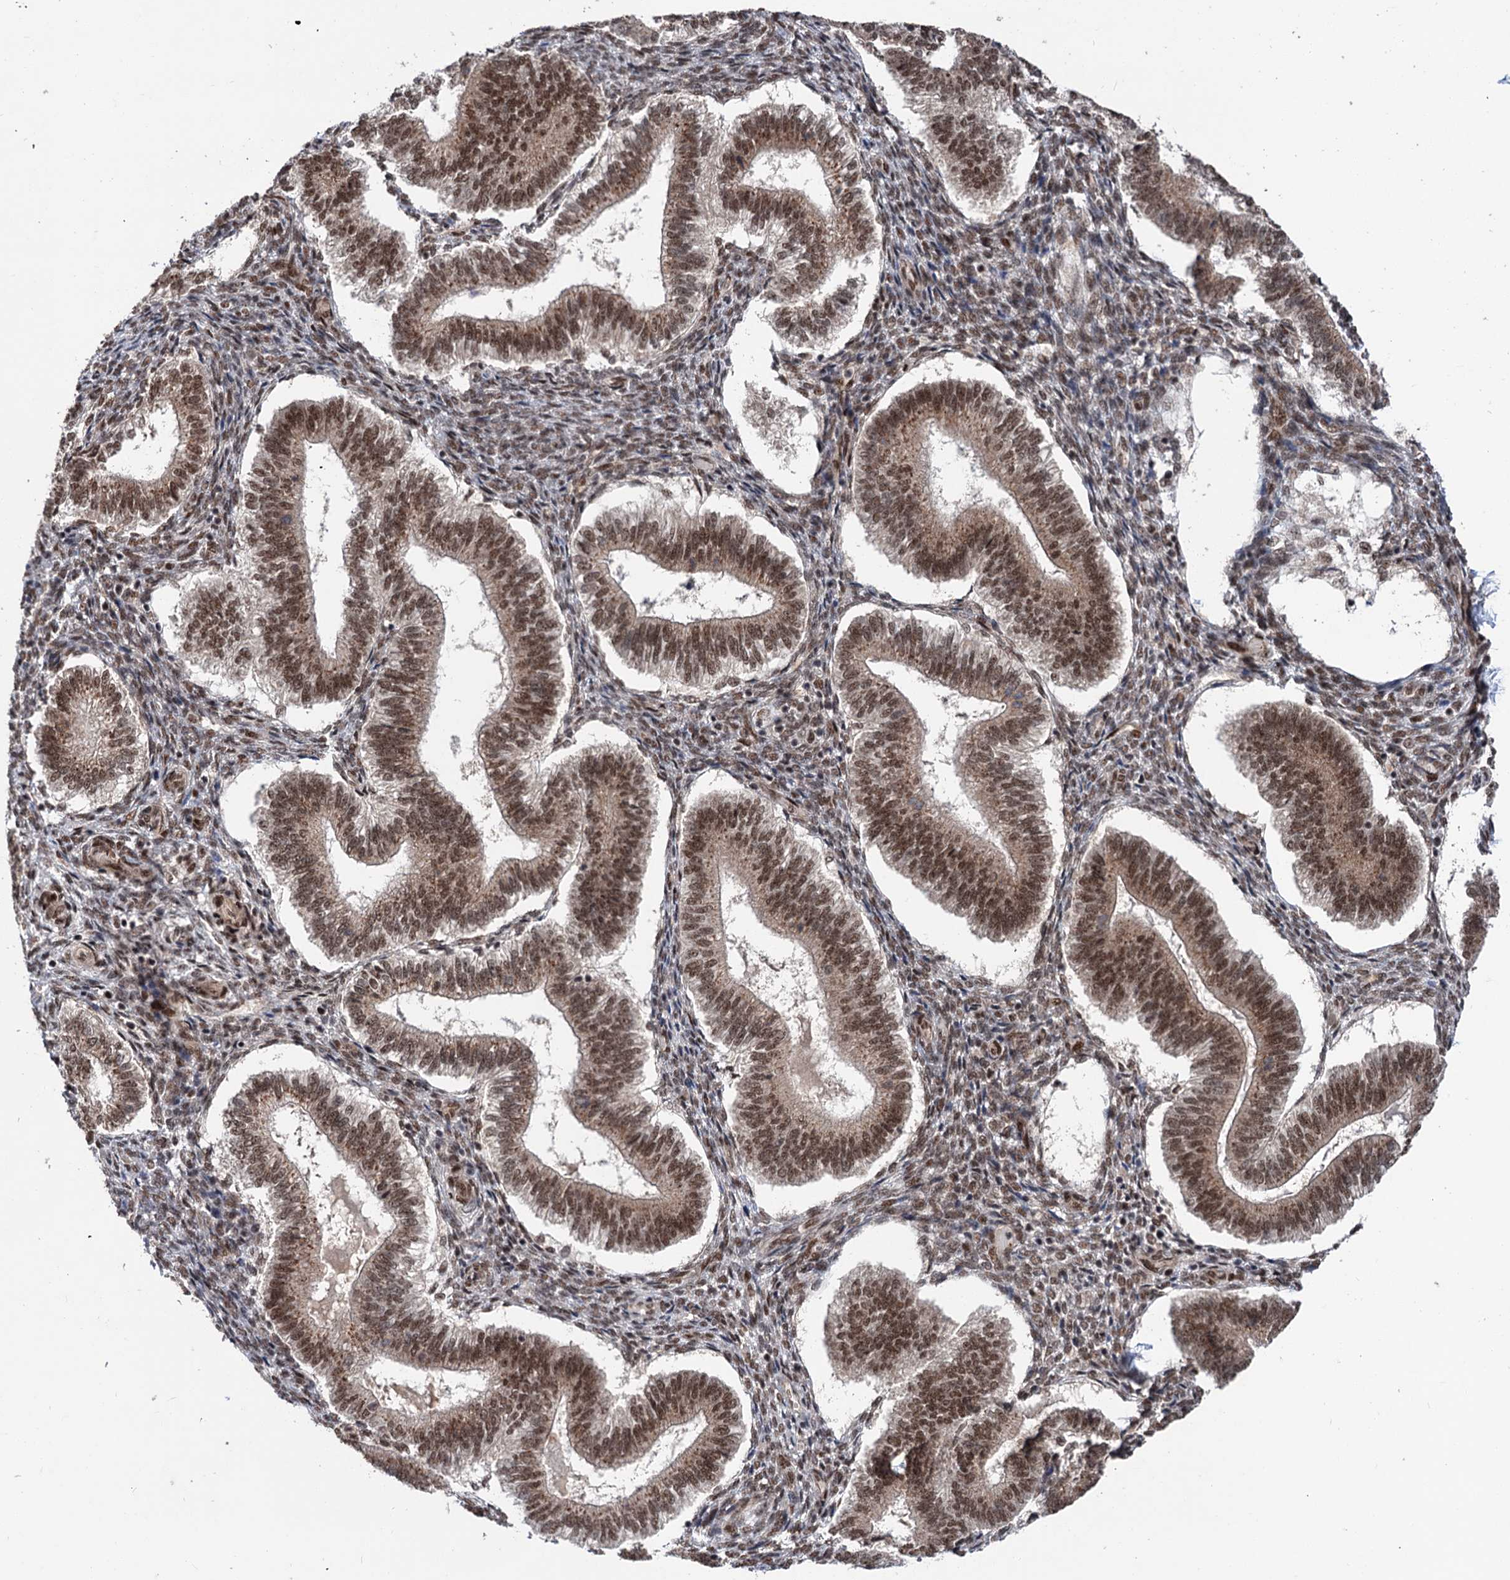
{"staining": {"intensity": "moderate", "quantity": "25%-75%", "location": "cytoplasmic/membranous,nuclear"}, "tissue": "endometrium", "cell_type": "Cells in endometrial stroma", "image_type": "normal", "snomed": [{"axis": "morphology", "description": "Normal tissue, NOS"}, {"axis": "topography", "description": "Endometrium"}], "caption": "Endometrium stained with DAB immunohistochemistry (IHC) exhibits medium levels of moderate cytoplasmic/membranous,nuclear expression in approximately 25%-75% of cells in endometrial stroma.", "gene": "MAML1", "patient": {"sex": "female", "age": 25}}